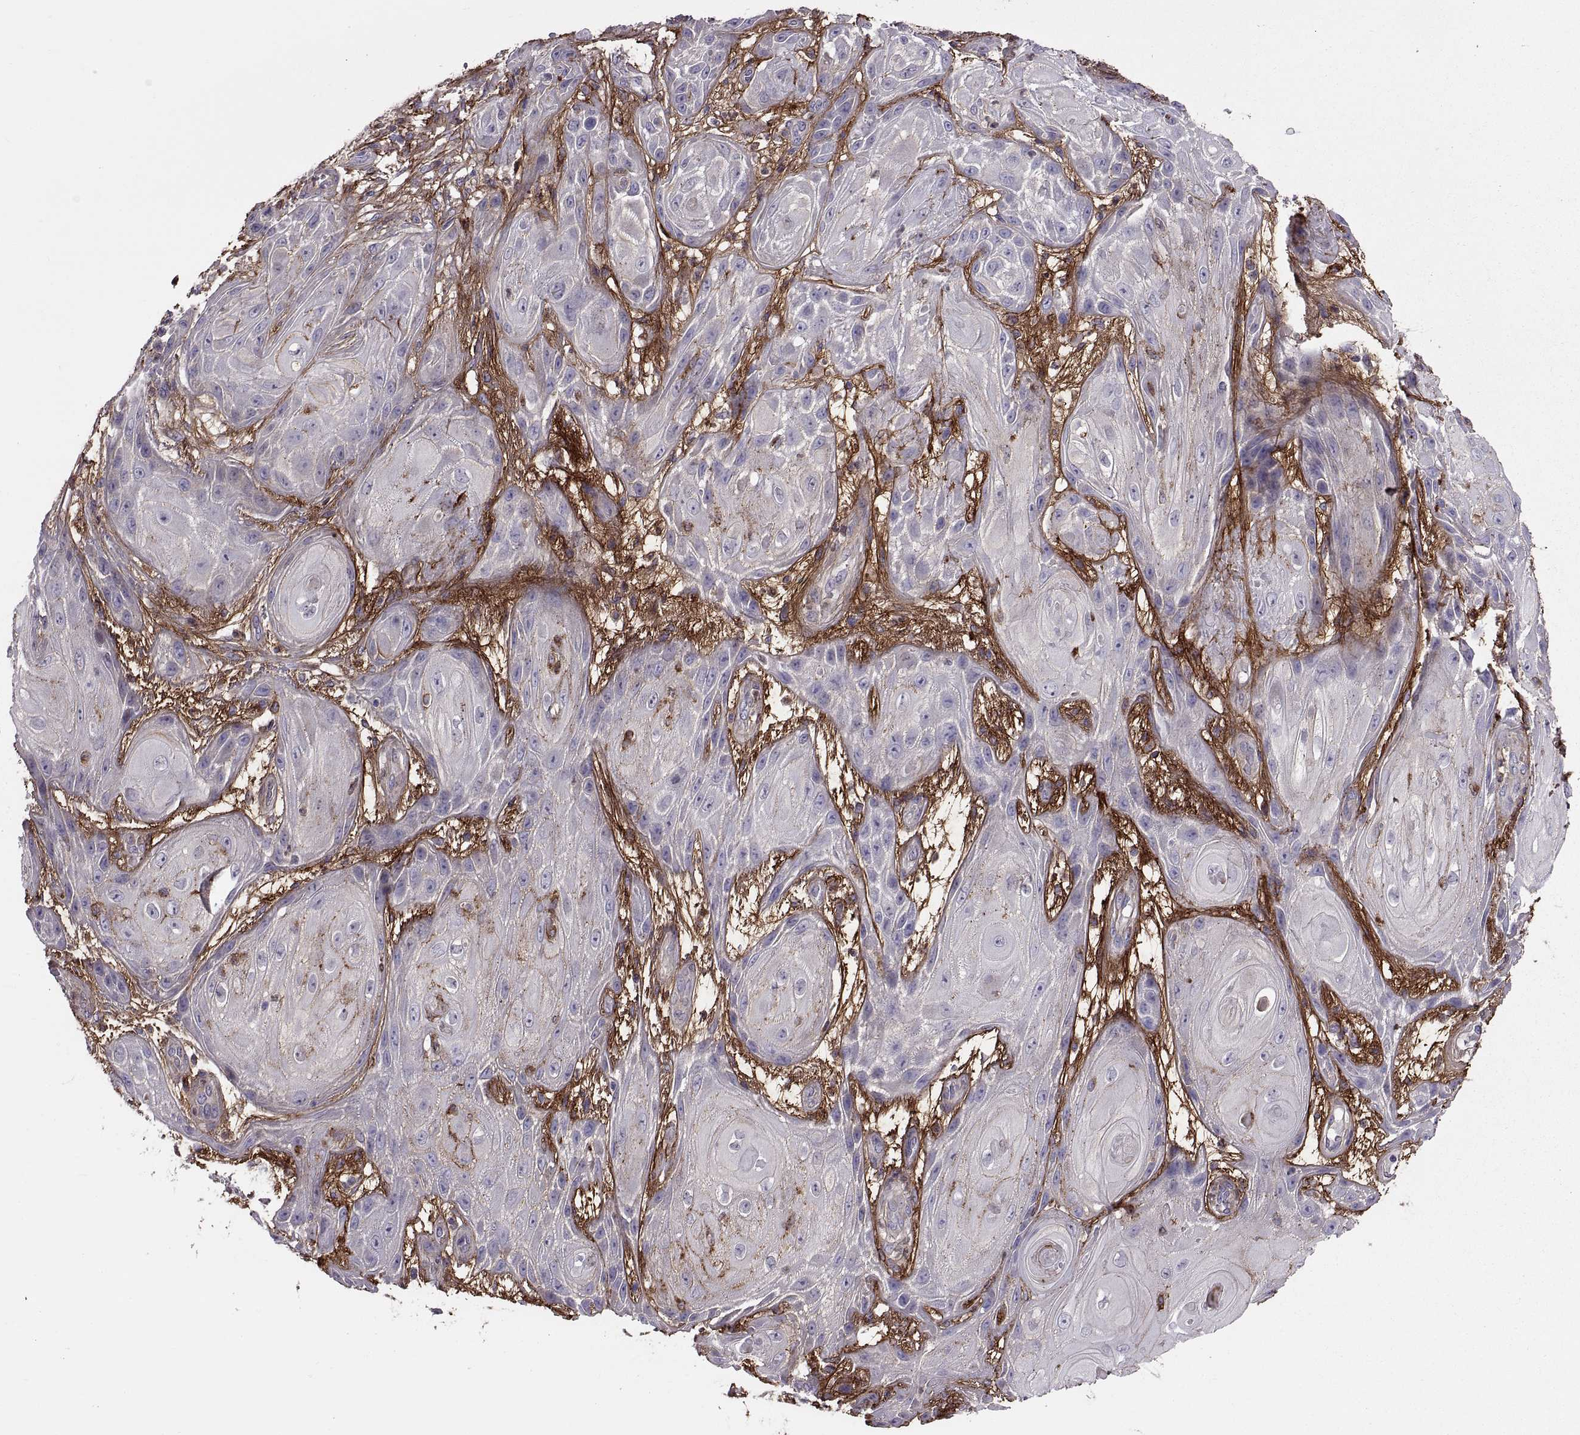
{"staining": {"intensity": "negative", "quantity": "none", "location": "none"}, "tissue": "skin cancer", "cell_type": "Tumor cells", "image_type": "cancer", "snomed": [{"axis": "morphology", "description": "Squamous cell carcinoma, NOS"}, {"axis": "topography", "description": "Skin"}], "caption": "Tumor cells are negative for brown protein staining in skin squamous cell carcinoma. (Brightfield microscopy of DAB immunohistochemistry at high magnification).", "gene": "EMILIN2", "patient": {"sex": "male", "age": 62}}